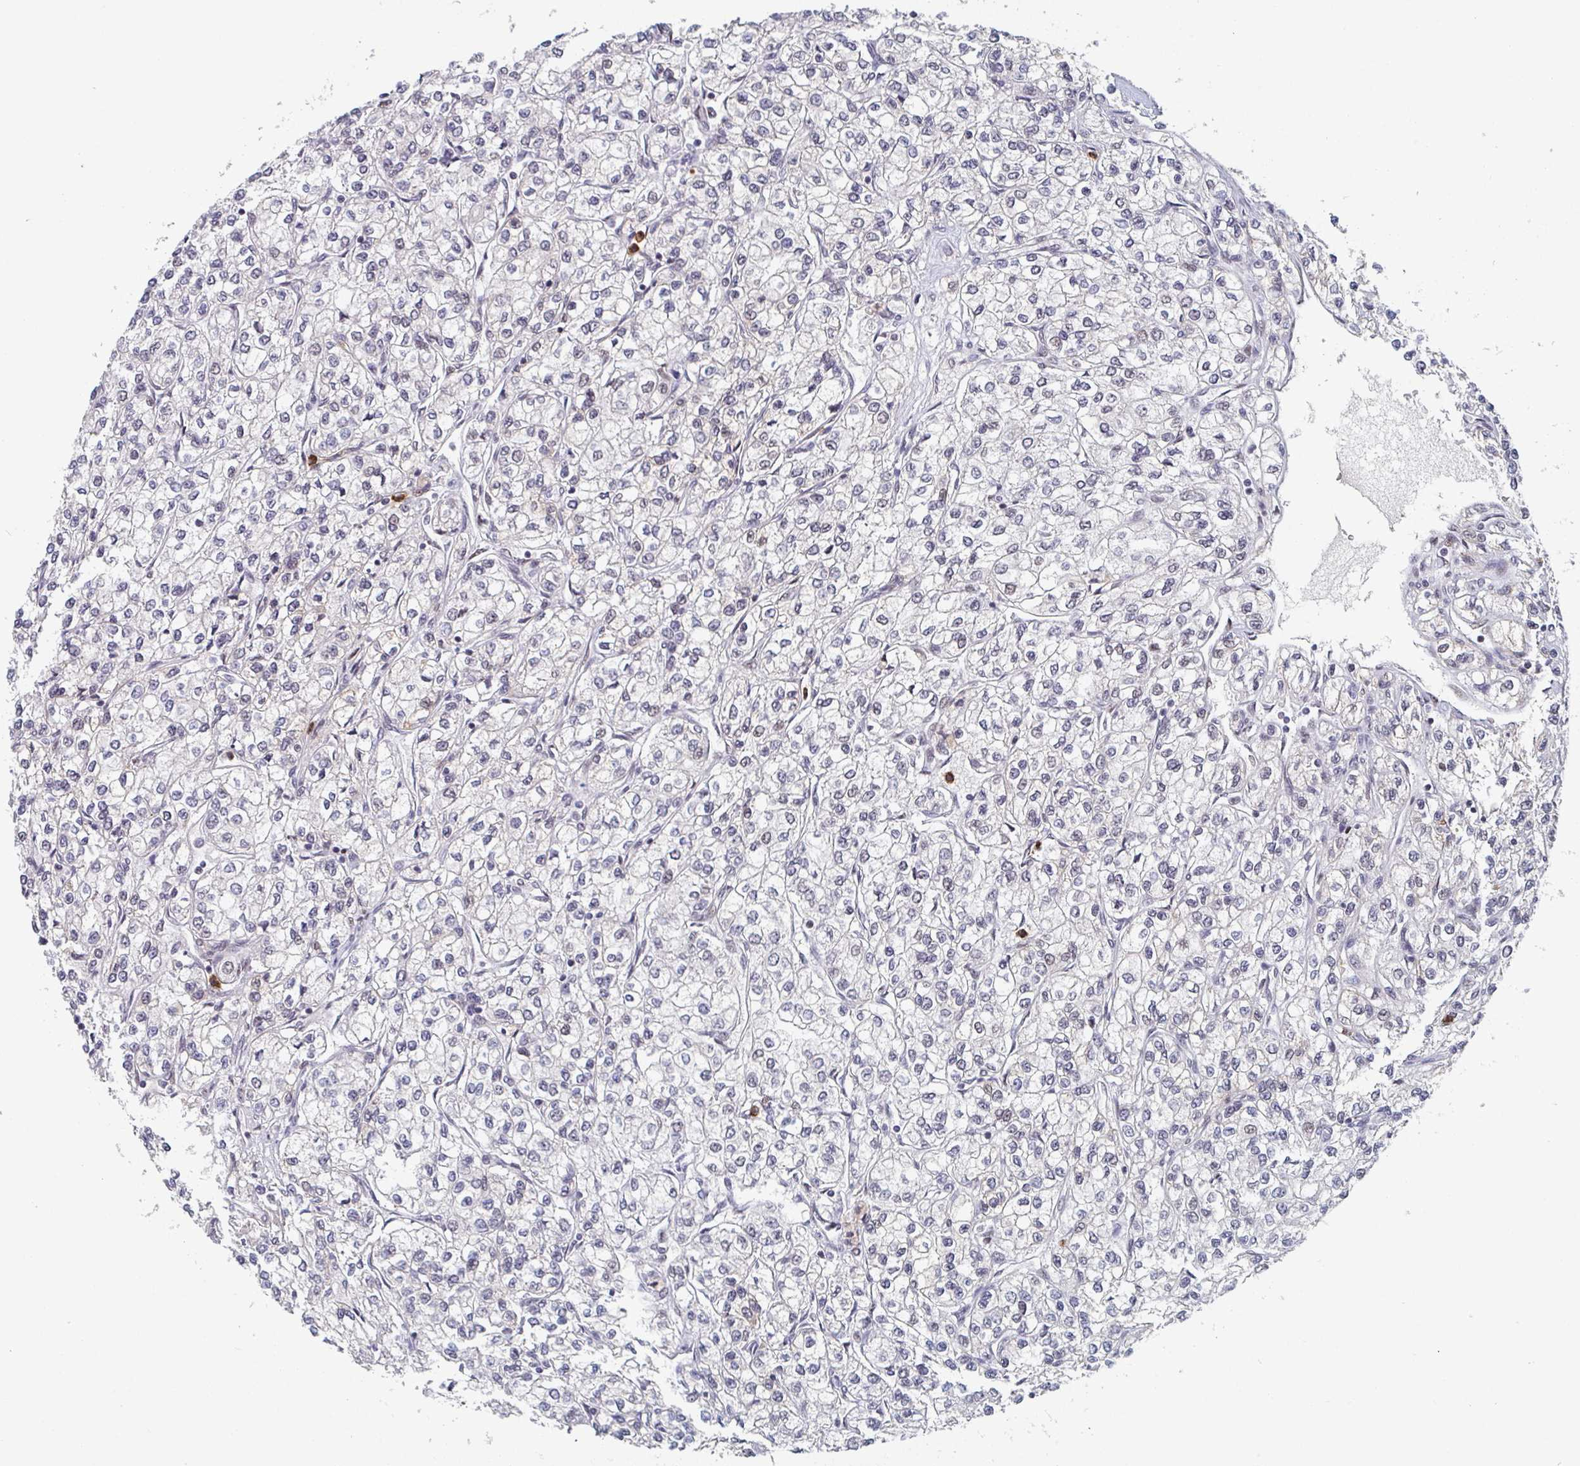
{"staining": {"intensity": "moderate", "quantity": "25%-75%", "location": "nuclear"}, "tissue": "renal cancer", "cell_type": "Tumor cells", "image_type": "cancer", "snomed": [{"axis": "morphology", "description": "Adenocarcinoma, NOS"}, {"axis": "topography", "description": "Kidney"}], "caption": "Approximately 25%-75% of tumor cells in renal adenocarcinoma exhibit moderate nuclear protein positivity as visualized by brown immunohistochemical staining.", "gene": "RNF212", "patient": {"sex": "male", "age": 80}}